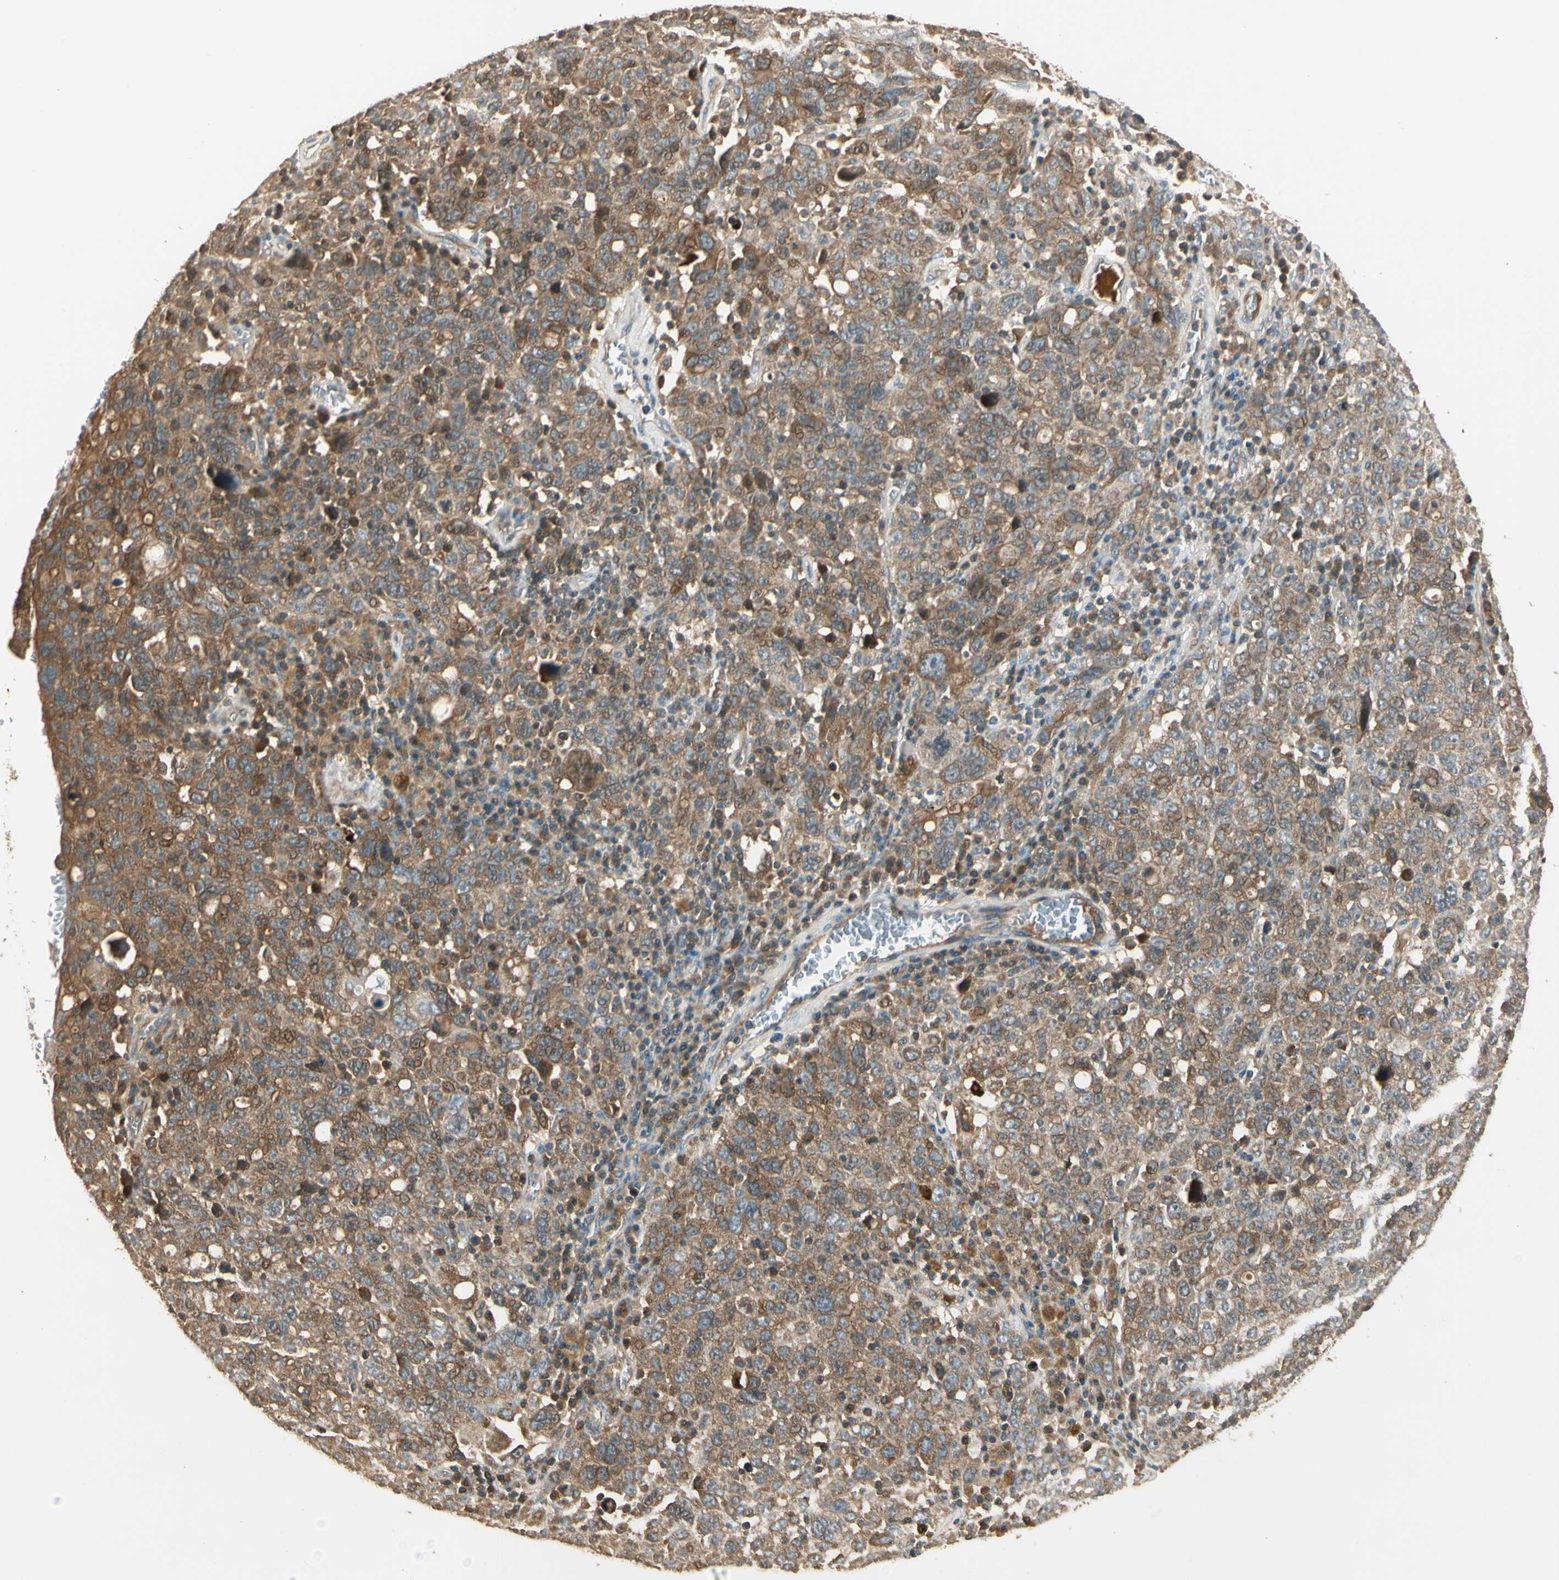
{"staining": {"intensity": "moderate", "quantity": ">75%", "location": "cytoplasmic/membranous"}, "tissue": "ovarian cancer", "cell_type": "Tumor cells", "image_type": "cancer", "snomed": [{"axis": "morphology", "description": "Carcinoma, endometroid"}, {"axis": "topography", "description": "Ovary"}], "caption": "Protein staining reveals moderate cytoplasmic/membranous expression in approximately >75% of tumor cells in ovarian cancer. The staining was performed using DAB to visualize the protein expression in brown, while the nuclei were stained in blue with hematoxylin (Magnification: 20x).", "gene": "PFDN5", "patient": {"sex": "female", "age": 62}}